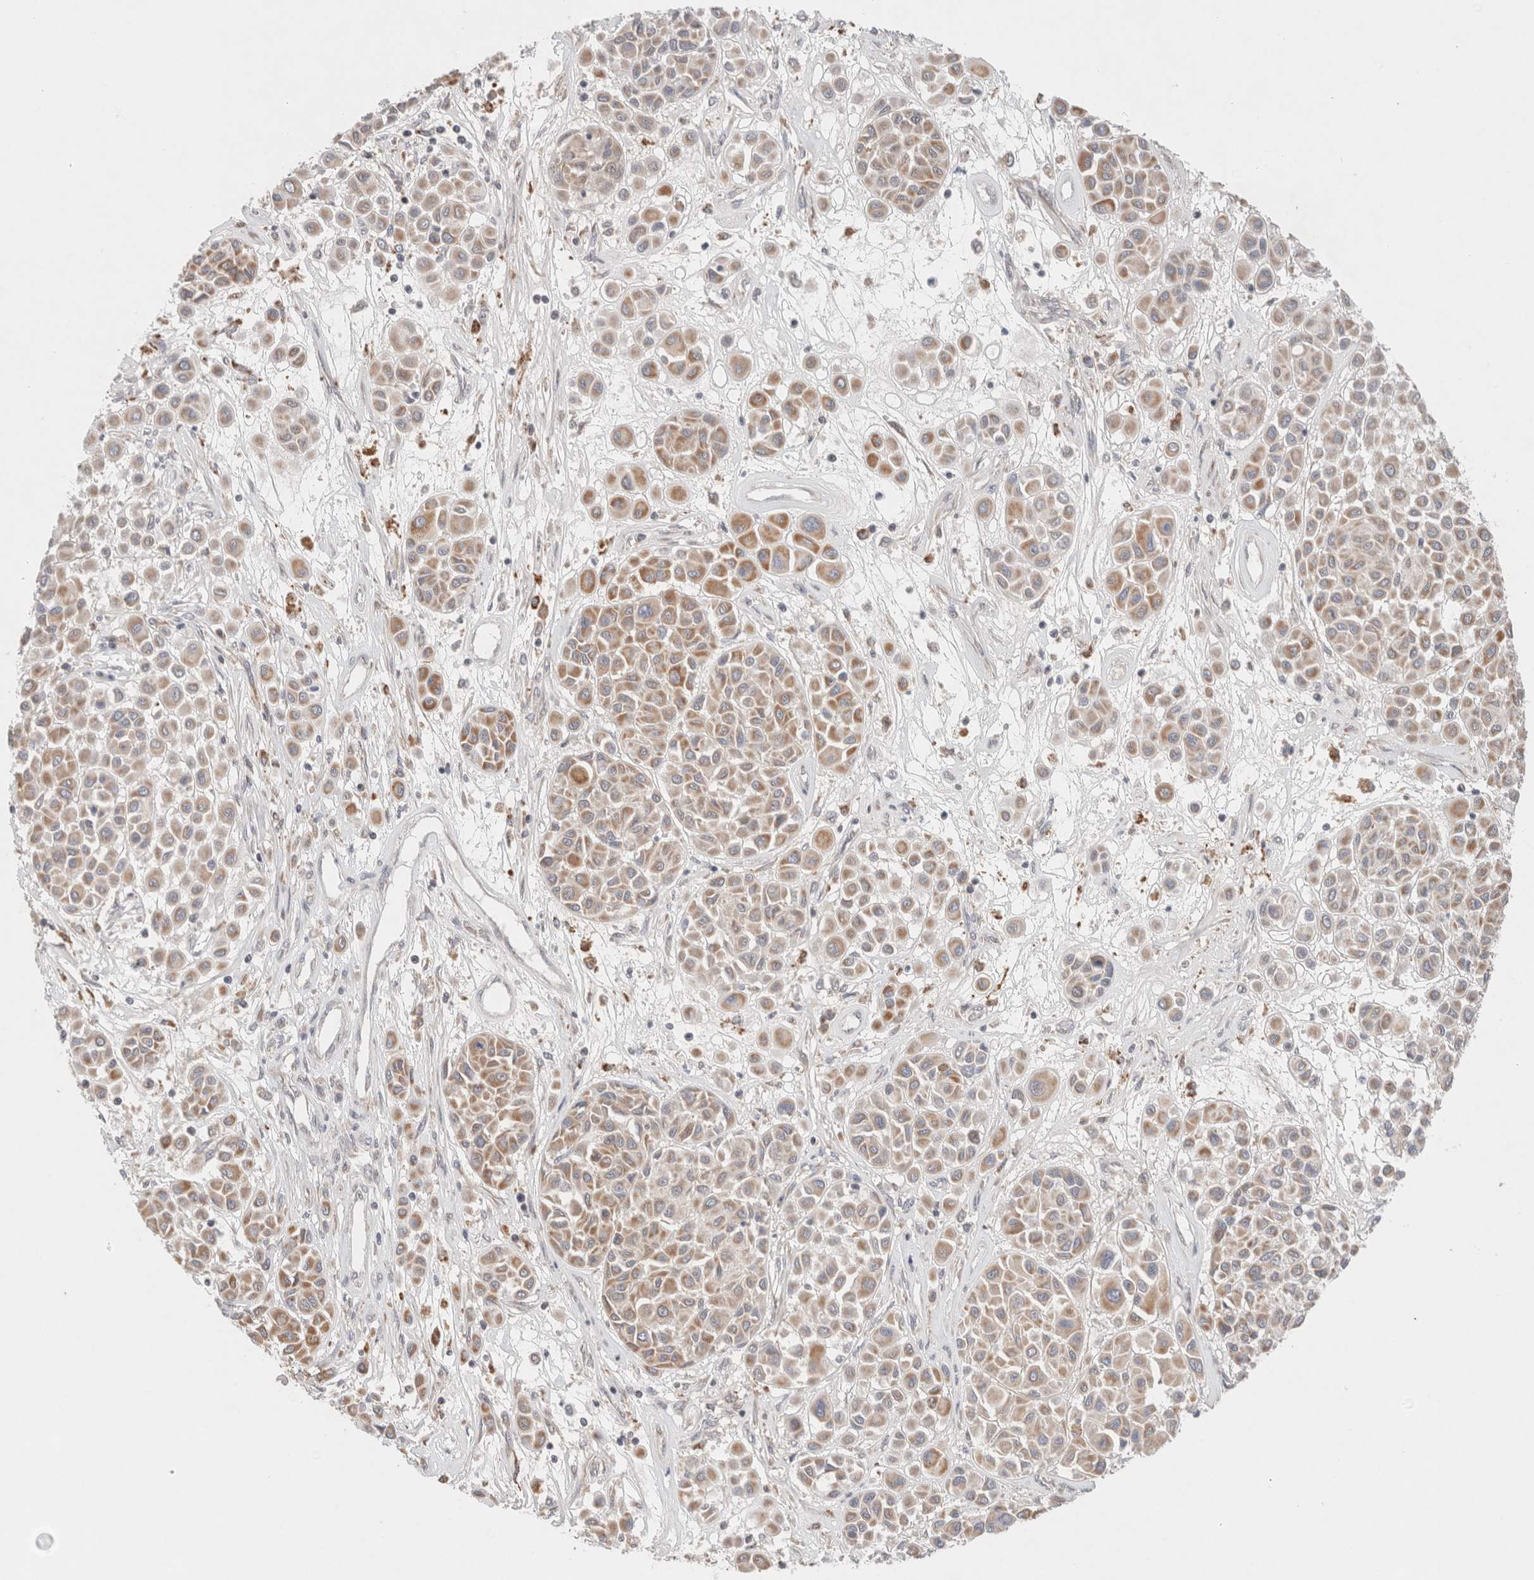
{"staining": {"intensity": "moderate", "quantity": "25%-75%", "location": "cytoplasmic/membranous"}, "tissue": "melanoma", "cell_type": "Tumor cells", "image_type": "cancer", "snomed": [{"axis": "morphology", "description": "Malignant melanoma, Metastatic site"}, {"axis": "topography", "description": "Soft tissue"}], "caption": "IHC histopathology image of neoplastic tissue: human malignant melanoma (metastatic site) stained using immunohistochemistry demonstrates medium levels of moderate protein expression localized specifically in the cytoplasmic/membranous of tumor cells, appearing as a cytoplasmic/membranous brown color.", "gene": "ERI3", "patient": {"sex": "male", "age": 41}}